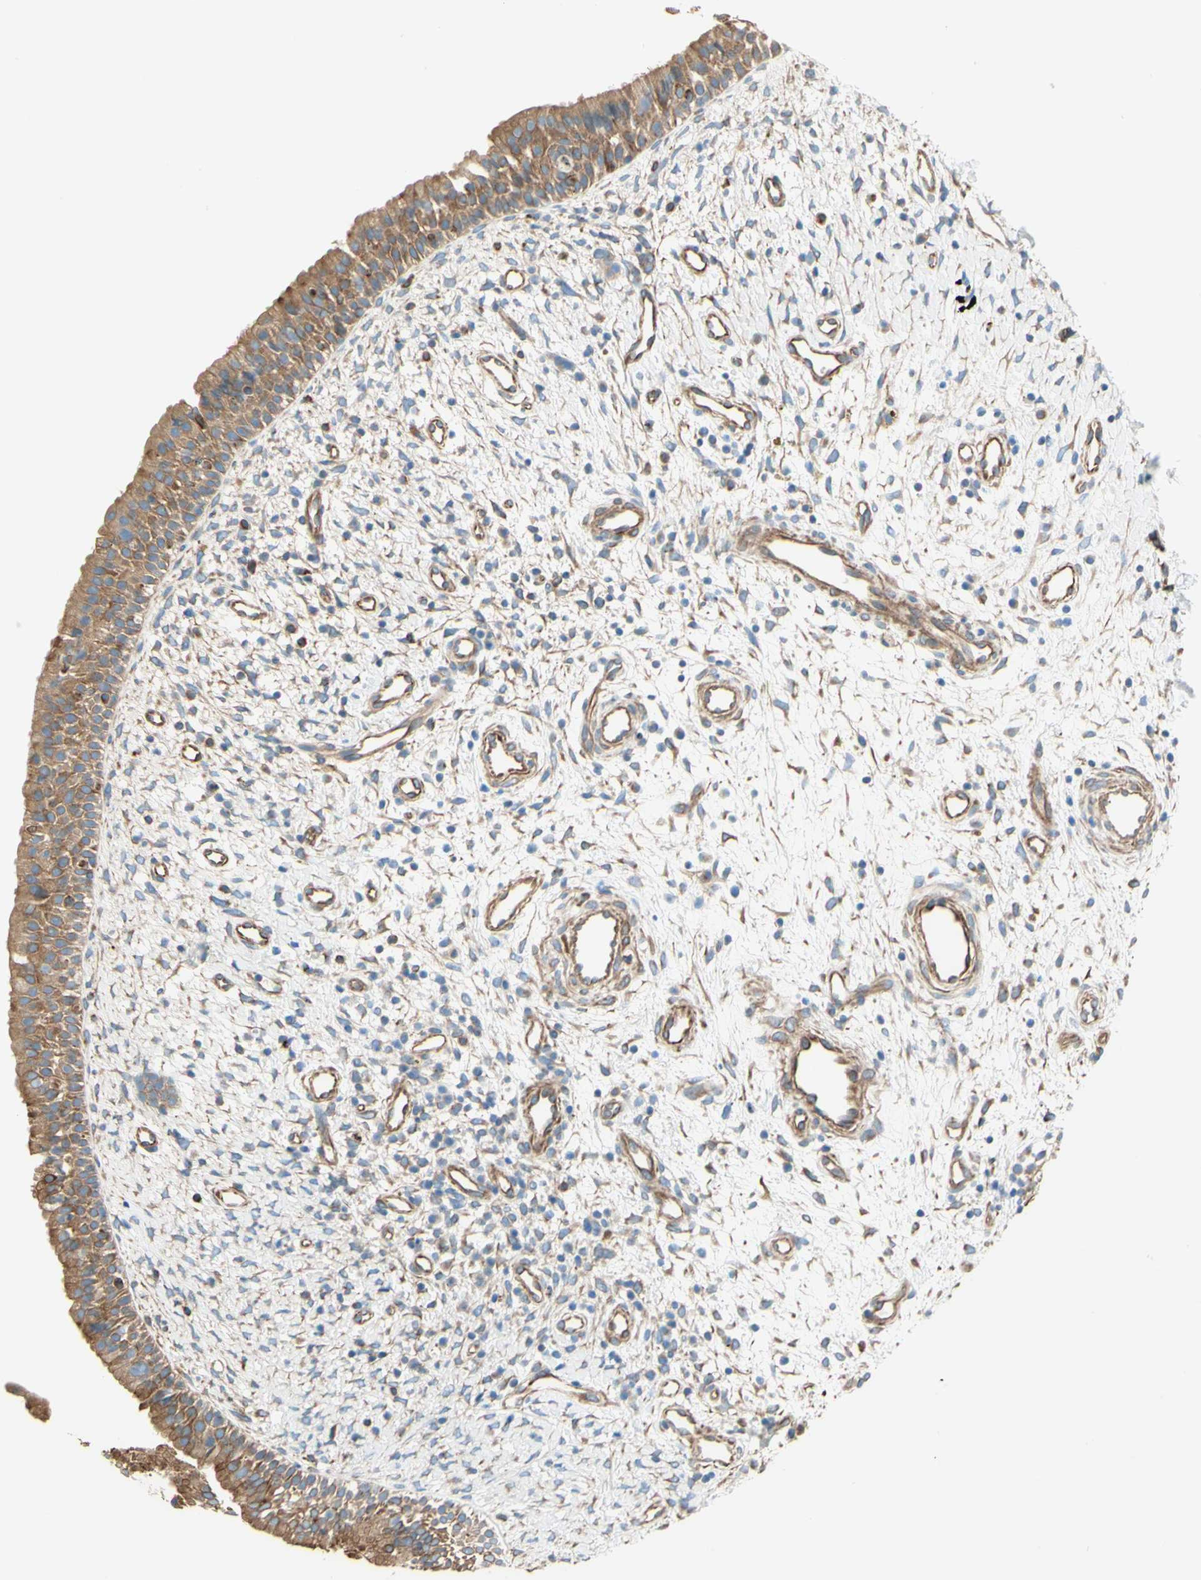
{"staining": {"intensity": "moderate", "quantity": ">75%", "location": "cytoplasmic/membranous"}, "tissue": "nasopharynx", "cell_type": "Respiratory epithelial cells", "image_type": "normal", "snomed": [{"axis": "morphology", "description": "Normal tissue, NOS"}, {"axis": "topography", "description": "Nasopharynx"}], "caption": "Protein analysis of unremarkable nasopharynx displays moderate cytoplasmic/membranous positivity in approximately >75% of respiratory epithelial cells. The protein of interest is stained brown, and the nuclei are stained in blue (DAB (3,3'-diaminobenzidine) IHC with brightfield microscopy, high magnification).", "gene": "ENDOD1", "patient": {"sex": "male", "age": 22}}